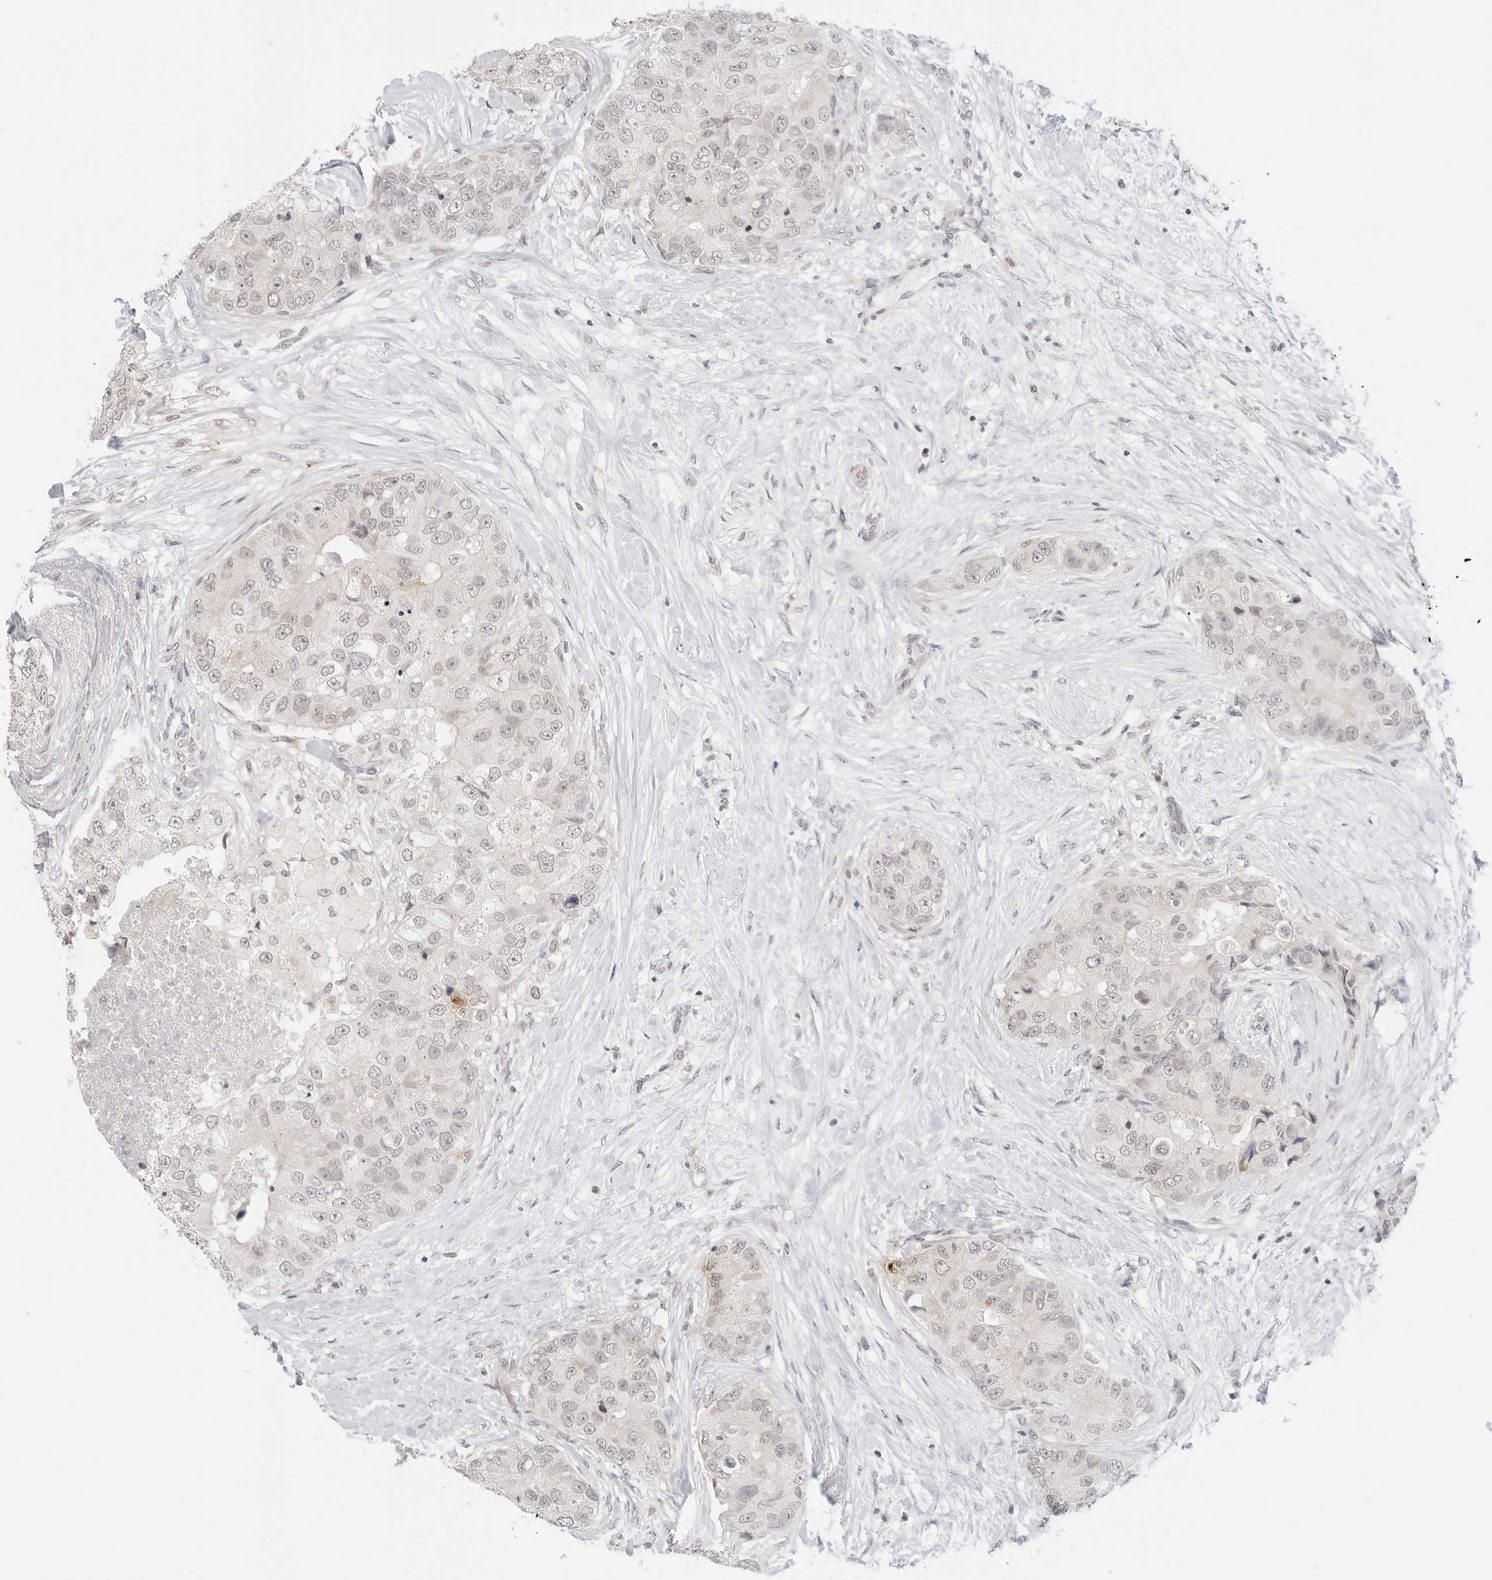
{"staining": {"intensity": "negative", "quantity": "none", "location": "none"}, "tissue": "breast cancer", "cell_type": "Tumor cells", "image_type": "cancer", "snomed": [{"axis": "morphology", "description": "Duct carcinoma"}, {"axis": "topography", "description": "Breast"}], "caption": "Immunohistochemistry (IHC) of human breast infiltrating ductal carcinoma reveals no expression in tumor cells.", "gene": "GPR34", "patient": {"sex": "female", "age": 62}}